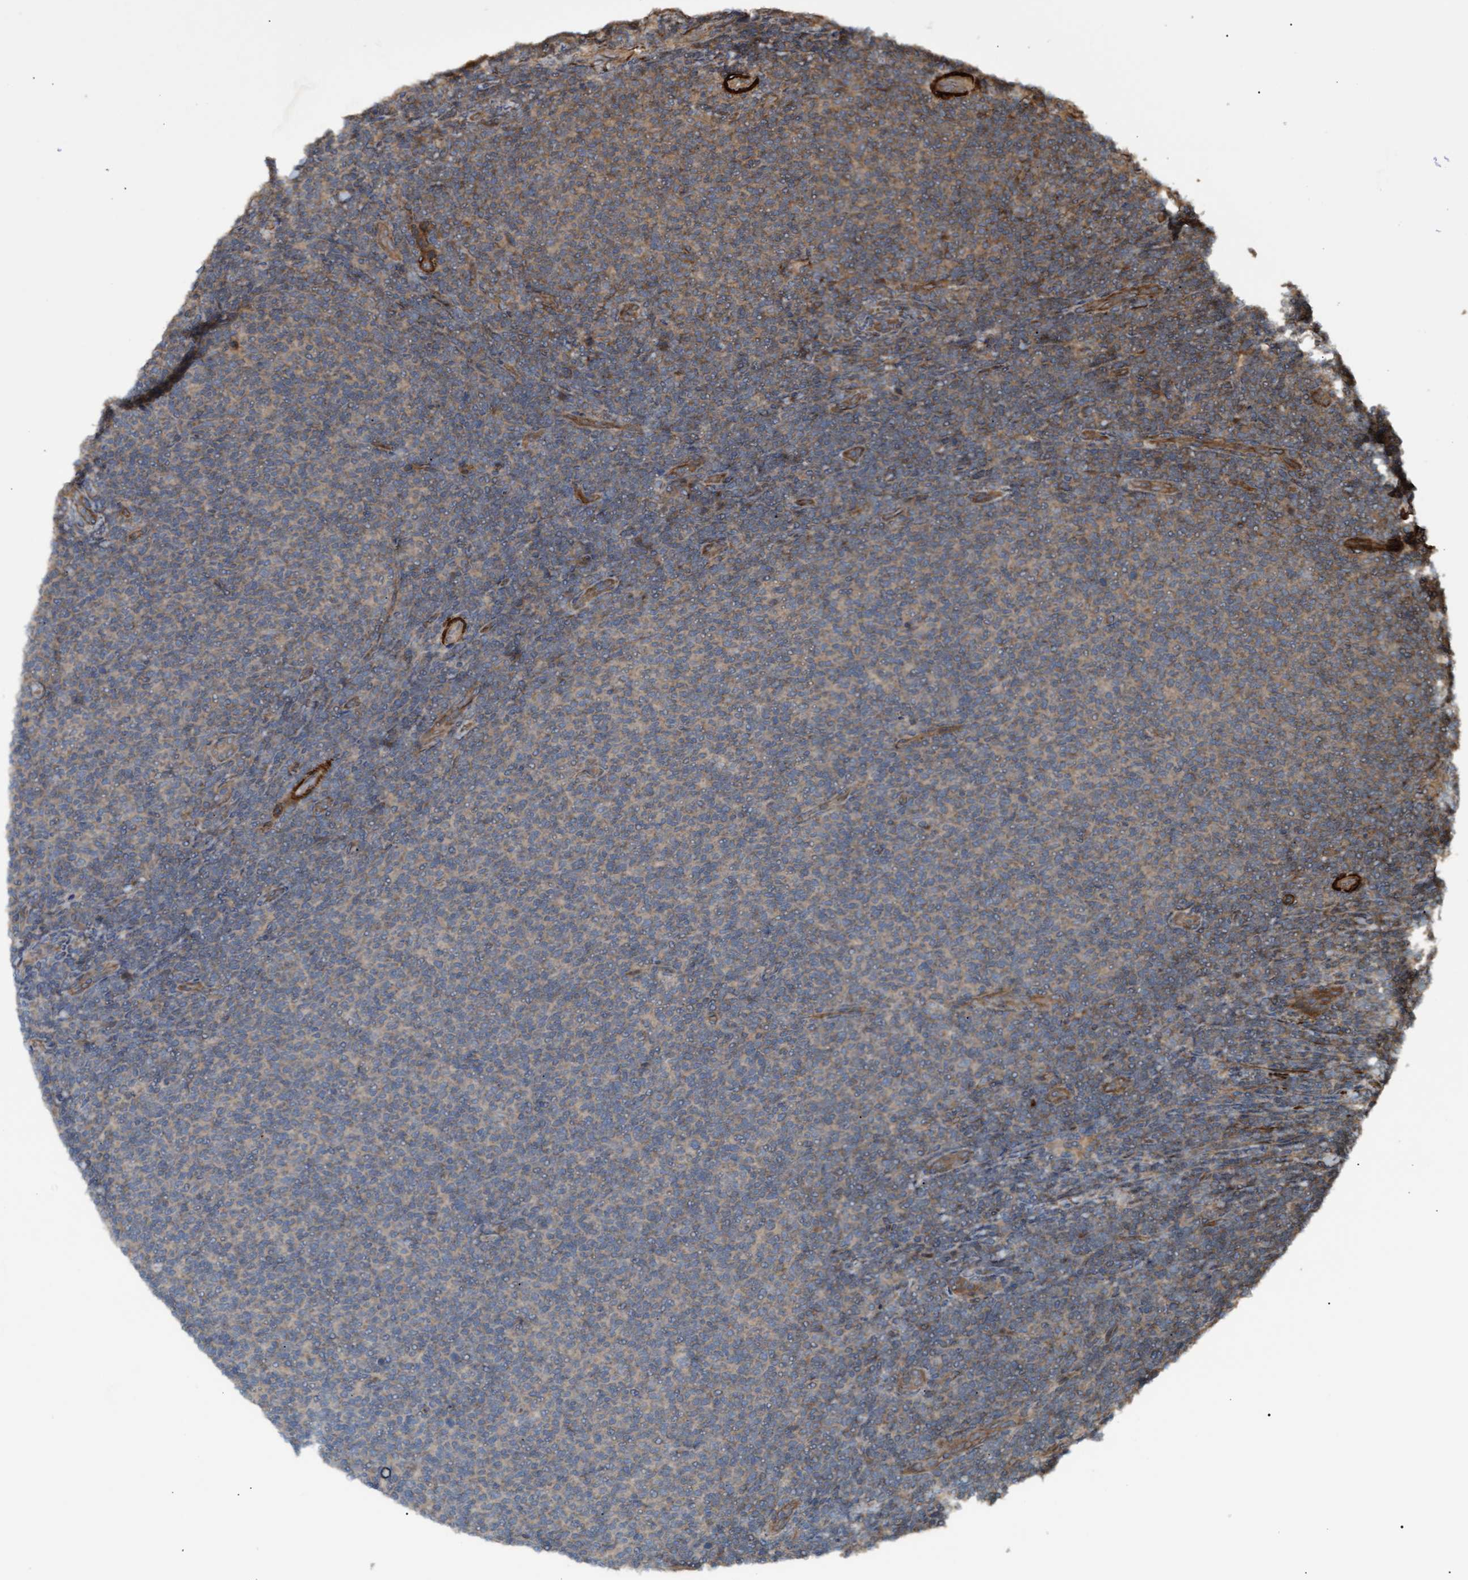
{"staining": {"intensity": "weak", "quantity": "25%-75%", "location": "cytoplasmic/membranous"}, "tissue": "lymphoma", "cell_type": "Tumor cells", "image_type": "cancer", "snomed": [{"axis": "morphology", "description": "Malignant lymphoma, non-Hodgkin's type, Low grade"}, {"axis": "topography", "description": "Lymph node"}], "caption": "Immunohistochemistry (IHC) (DAB) staining of lymphoma demonstrates weak cytoplasmic/membranous protein positivity in about 25%-75% of tumor cells. The staining is performed using DAB (3,3'-diaminobenzidine) brown chromogen to label protein expression. The nuclei are counter-stained blue using hematoxylin.", "gene": "GGT6", "patient": {"sex": "male", "age": 66}}